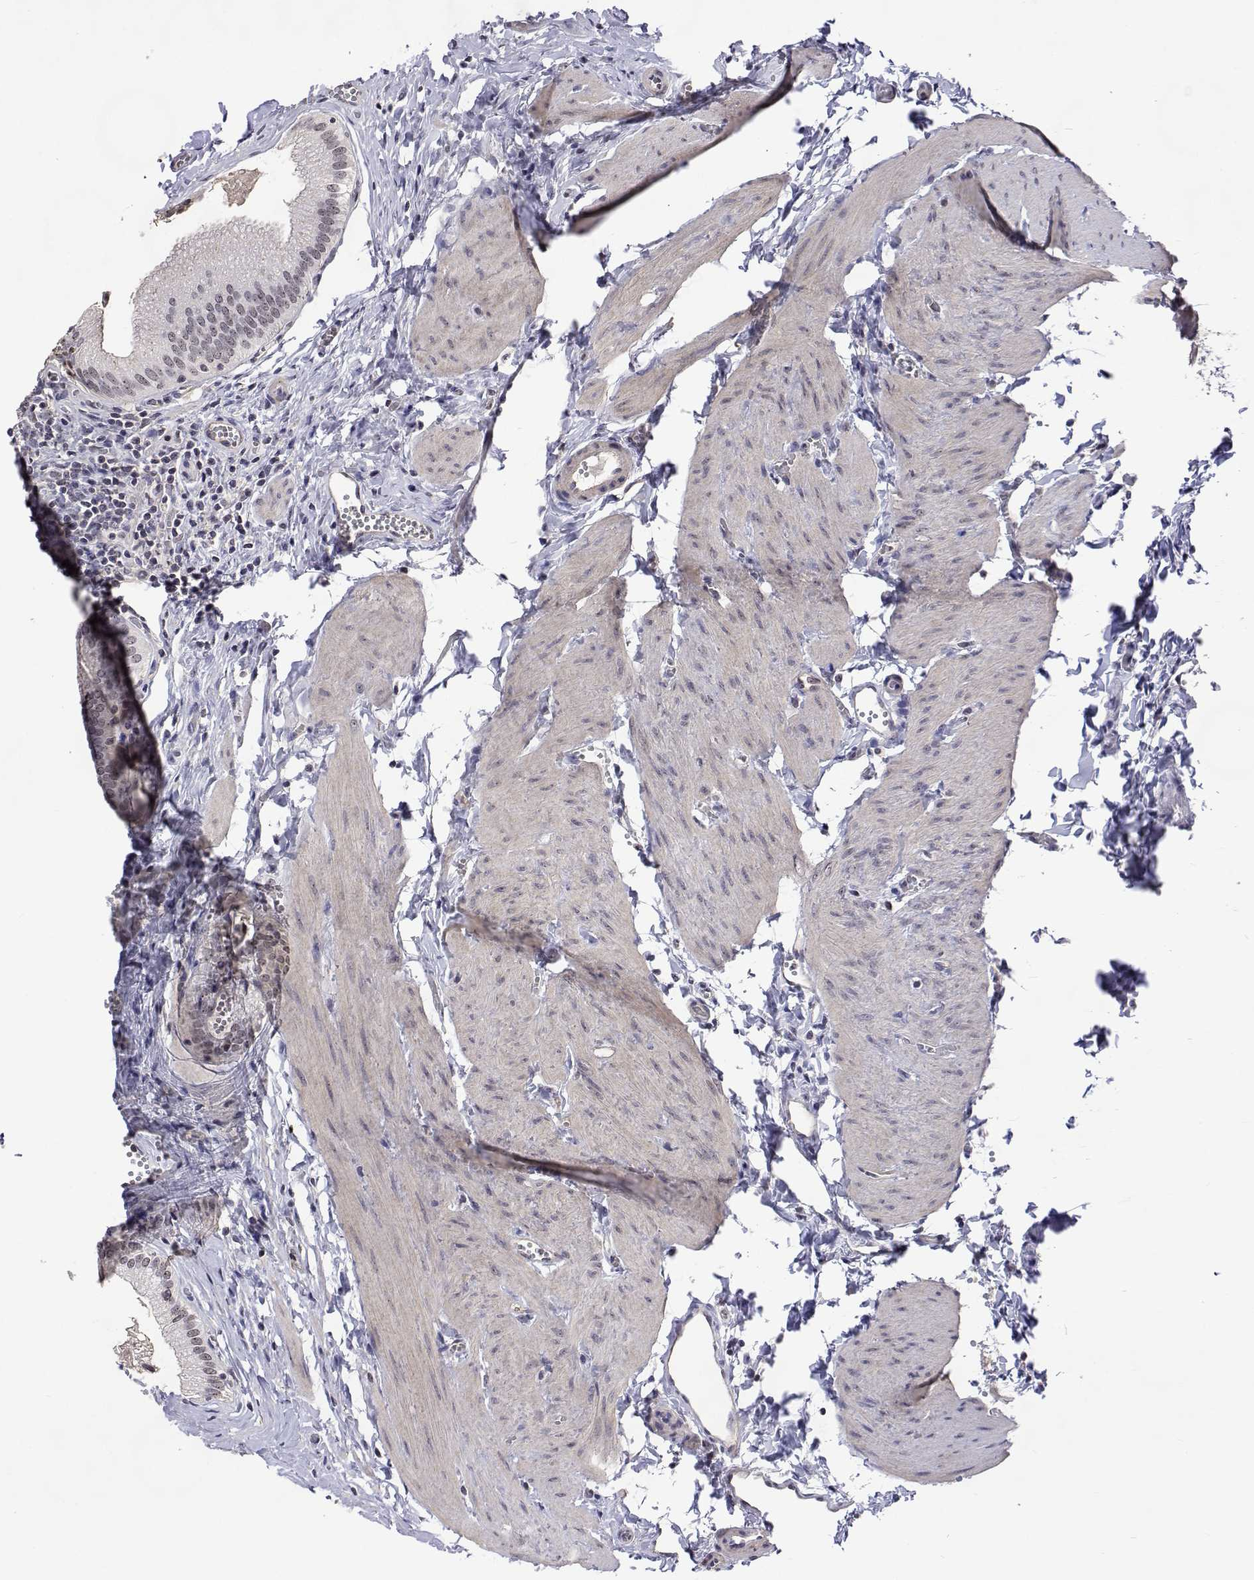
{"staining": {"intensity": "moderate", "quantity": ">75%", "location": "nuclear"}, "tissue": "gallbladder", "cell_type": "Glandular cells", "image_type": "normal", "snomed": [{"axis": "morphology", "description": "Normal tissue, NOS"}, {"axis": "topography", "description": "Gallbladder"}, {"axis": "topography", "description": "Peripheral nerve tissue"}], "caption": "Brown immunohistochemical staining in benign gallbladder exhibits moderate nuclear expression in about >75% of glandular cells. (Brightfield microscopy of DAB IHC at high magnification).", "gene": "NHP2", "patient": {"sex": "male", "age": 17}}